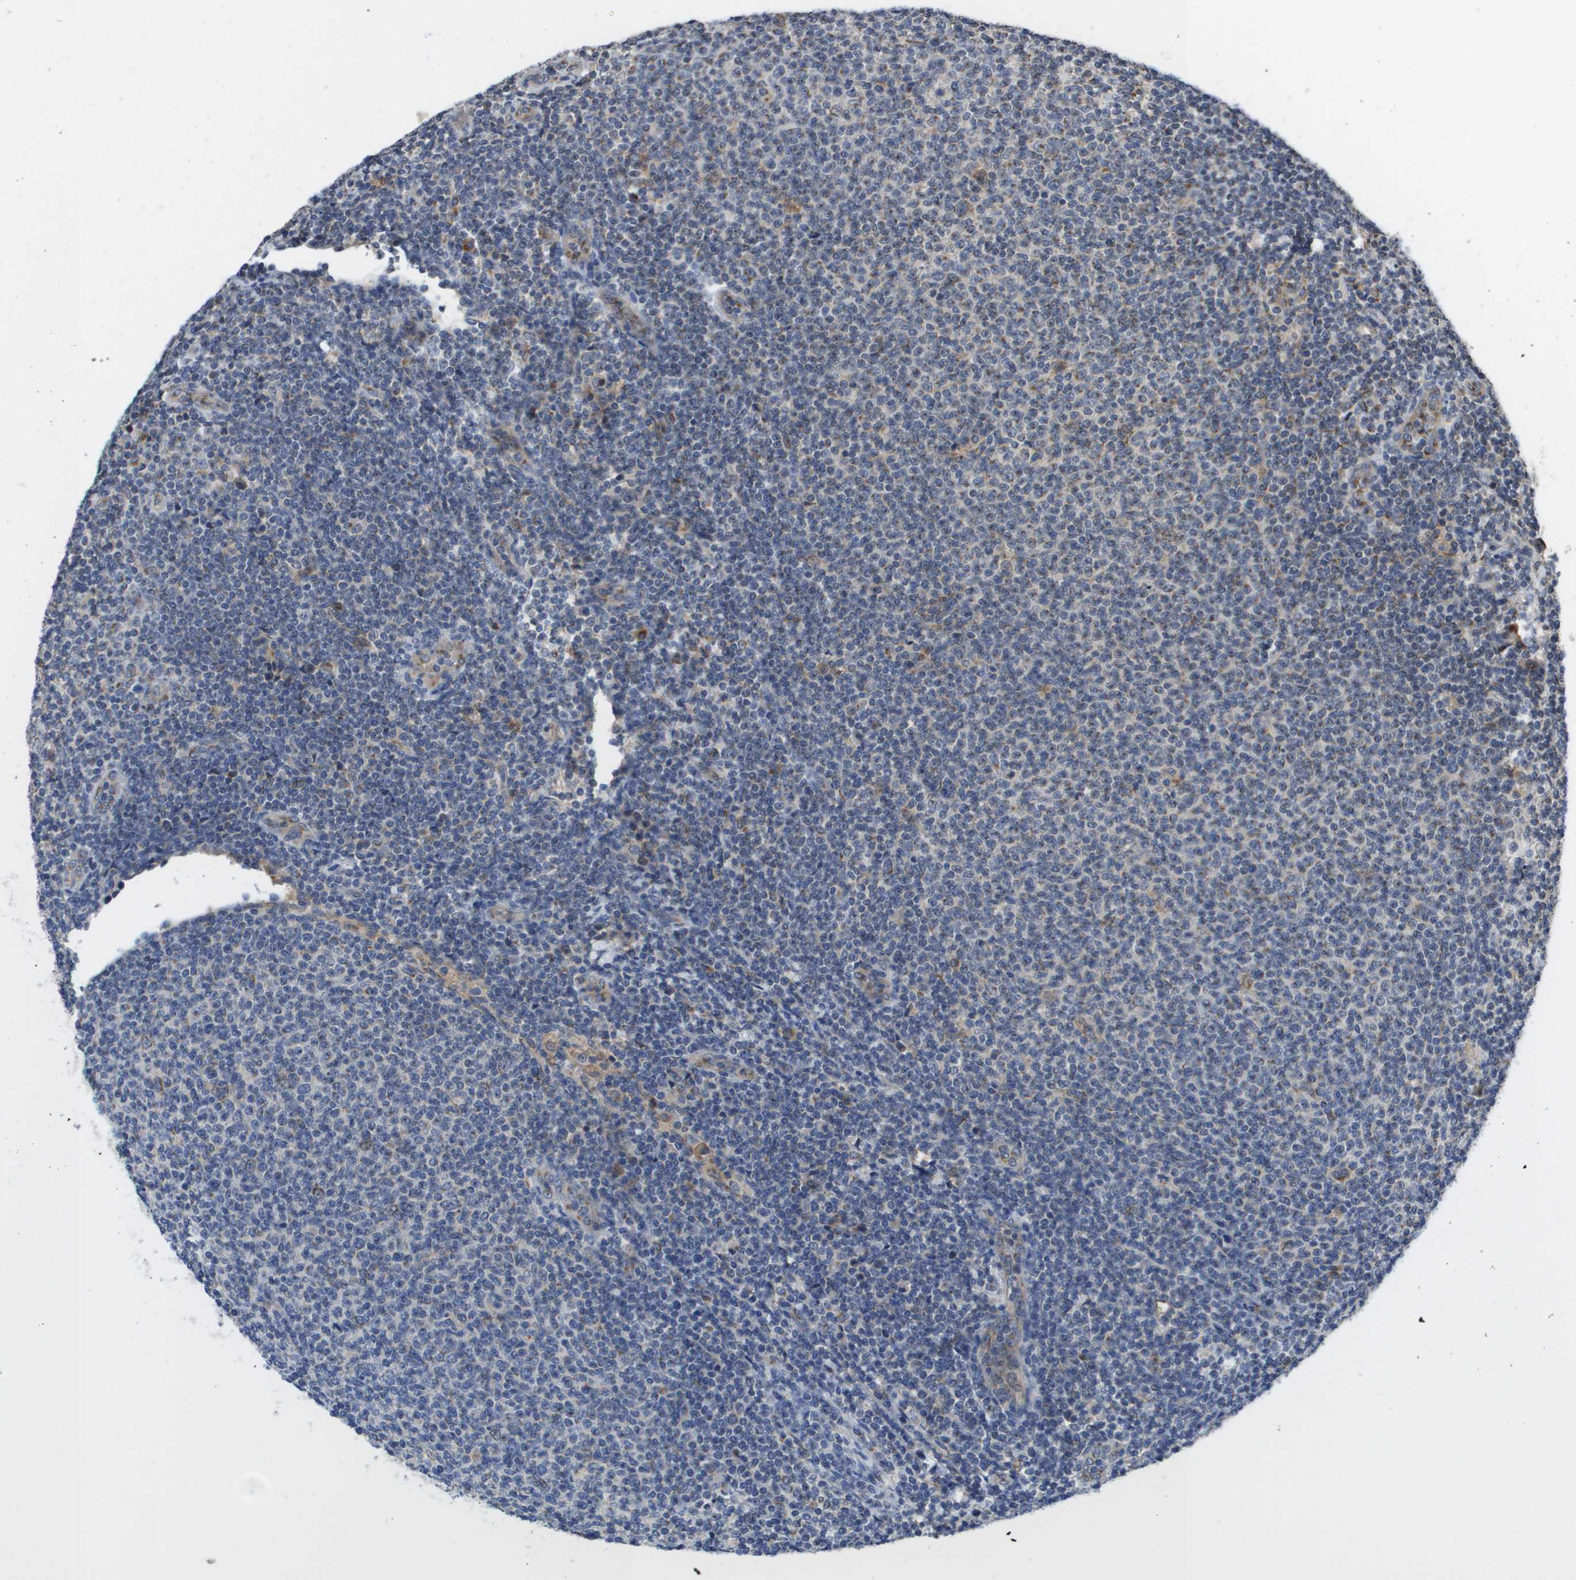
{"staining": {"intensity": "negative", "quantity": "none", "location": "none"}, "tissue": "lymphoma", "cell_type": "Tumor cells", "image_type": "cancer", "snomed": [{"axis": "morphology", "description": "Malignant lymphoma, non-Hodgkin's type, Low grade"}, {"axis": "topography", "description": "Lymph node"}], "caption": "There is no significant positivity in tumor cells of low-grade malignant lymphoma, non-Hodgkin's type. (DAB immunohistochemistry (IHC) with hematoxylin counter stain).", "gene": "PCK1", "patient": {"sex": "male", "age": 66}}